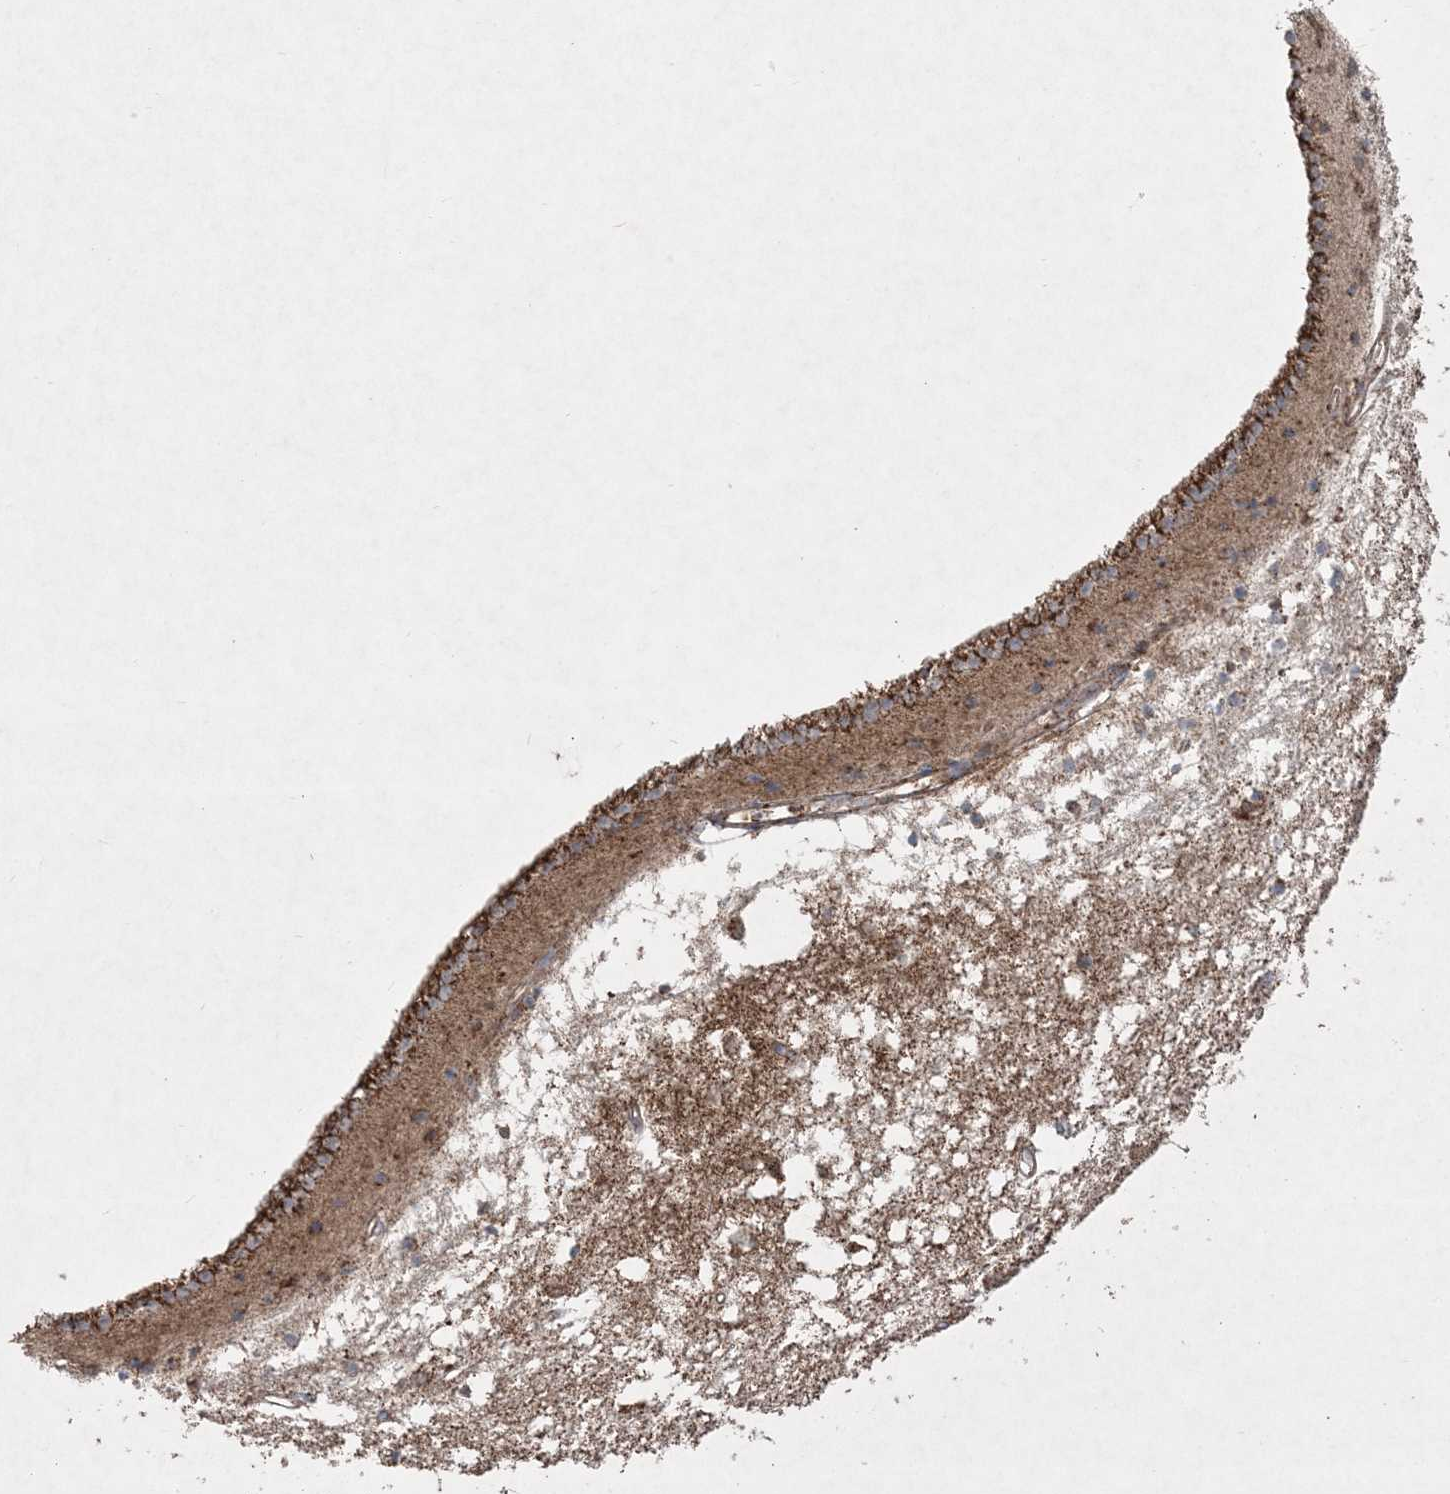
{"staining": {"intensity": "moderate", "quantity": "<25%", "location": "cytoplasmic/membranous"}, "tissue": "caudate", "cell_type": "Glial cells", "image_type": "normal", "snomed": [{"axis": "morphology", "description": "Normal tissue, NOS"}, {"axis": "topography", "description": "Lateral ventricle wall"}], "caption": "A high-resolution photomicrograph shows immunohistochemistry staining of benign caudate, which shows moderate cytoplasmic/membranous staining in approximately <25% of glial cells.", "gene": "LRPPRC", "patient": {"sex": "male", "age": 45}}